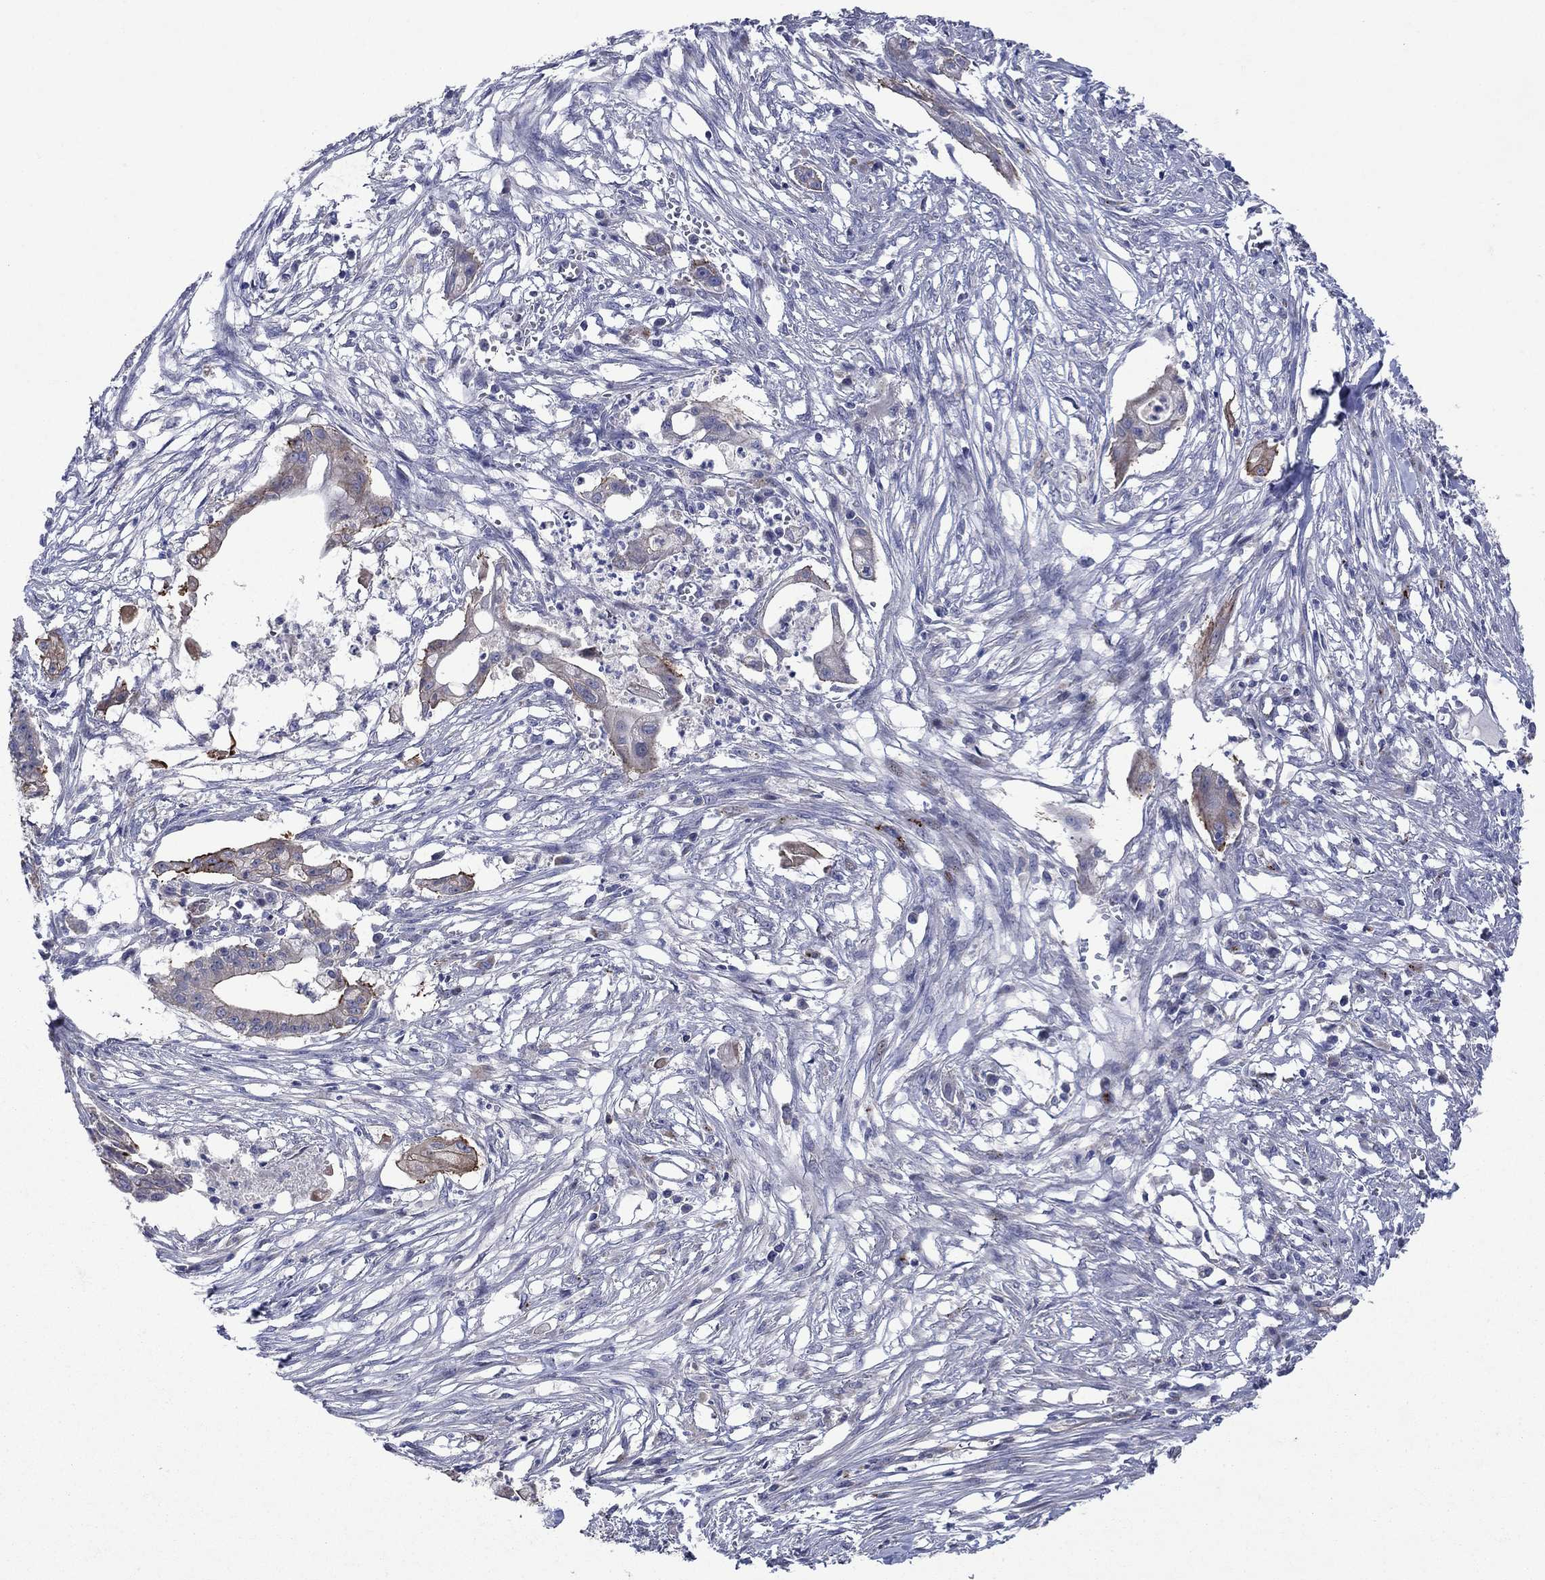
{"staining": {"intensity": "strong", "quantity": "<25%", "location": "cytoplasmic/membranous"}, "tissue": "pancreatic cancer", "cell_type": "Tumor cells", "image_type": "cancer", "snomed": [{"axis": "morphology", "description": "Normal tissue, NOS"}, {"axis": "morphology", "description": "Adenocarcinoma, NOS"}, {"axis": "topography", "description": "Pancreas"}], "caption": "About <25% of tumor cells in pancreatic cancer display strong cytoplasmic/membranous protein expression as visualized by brown immunohistochemical staining.", "gene": "SLC7A1", "patient": {"sex": "female", "age": 58}}